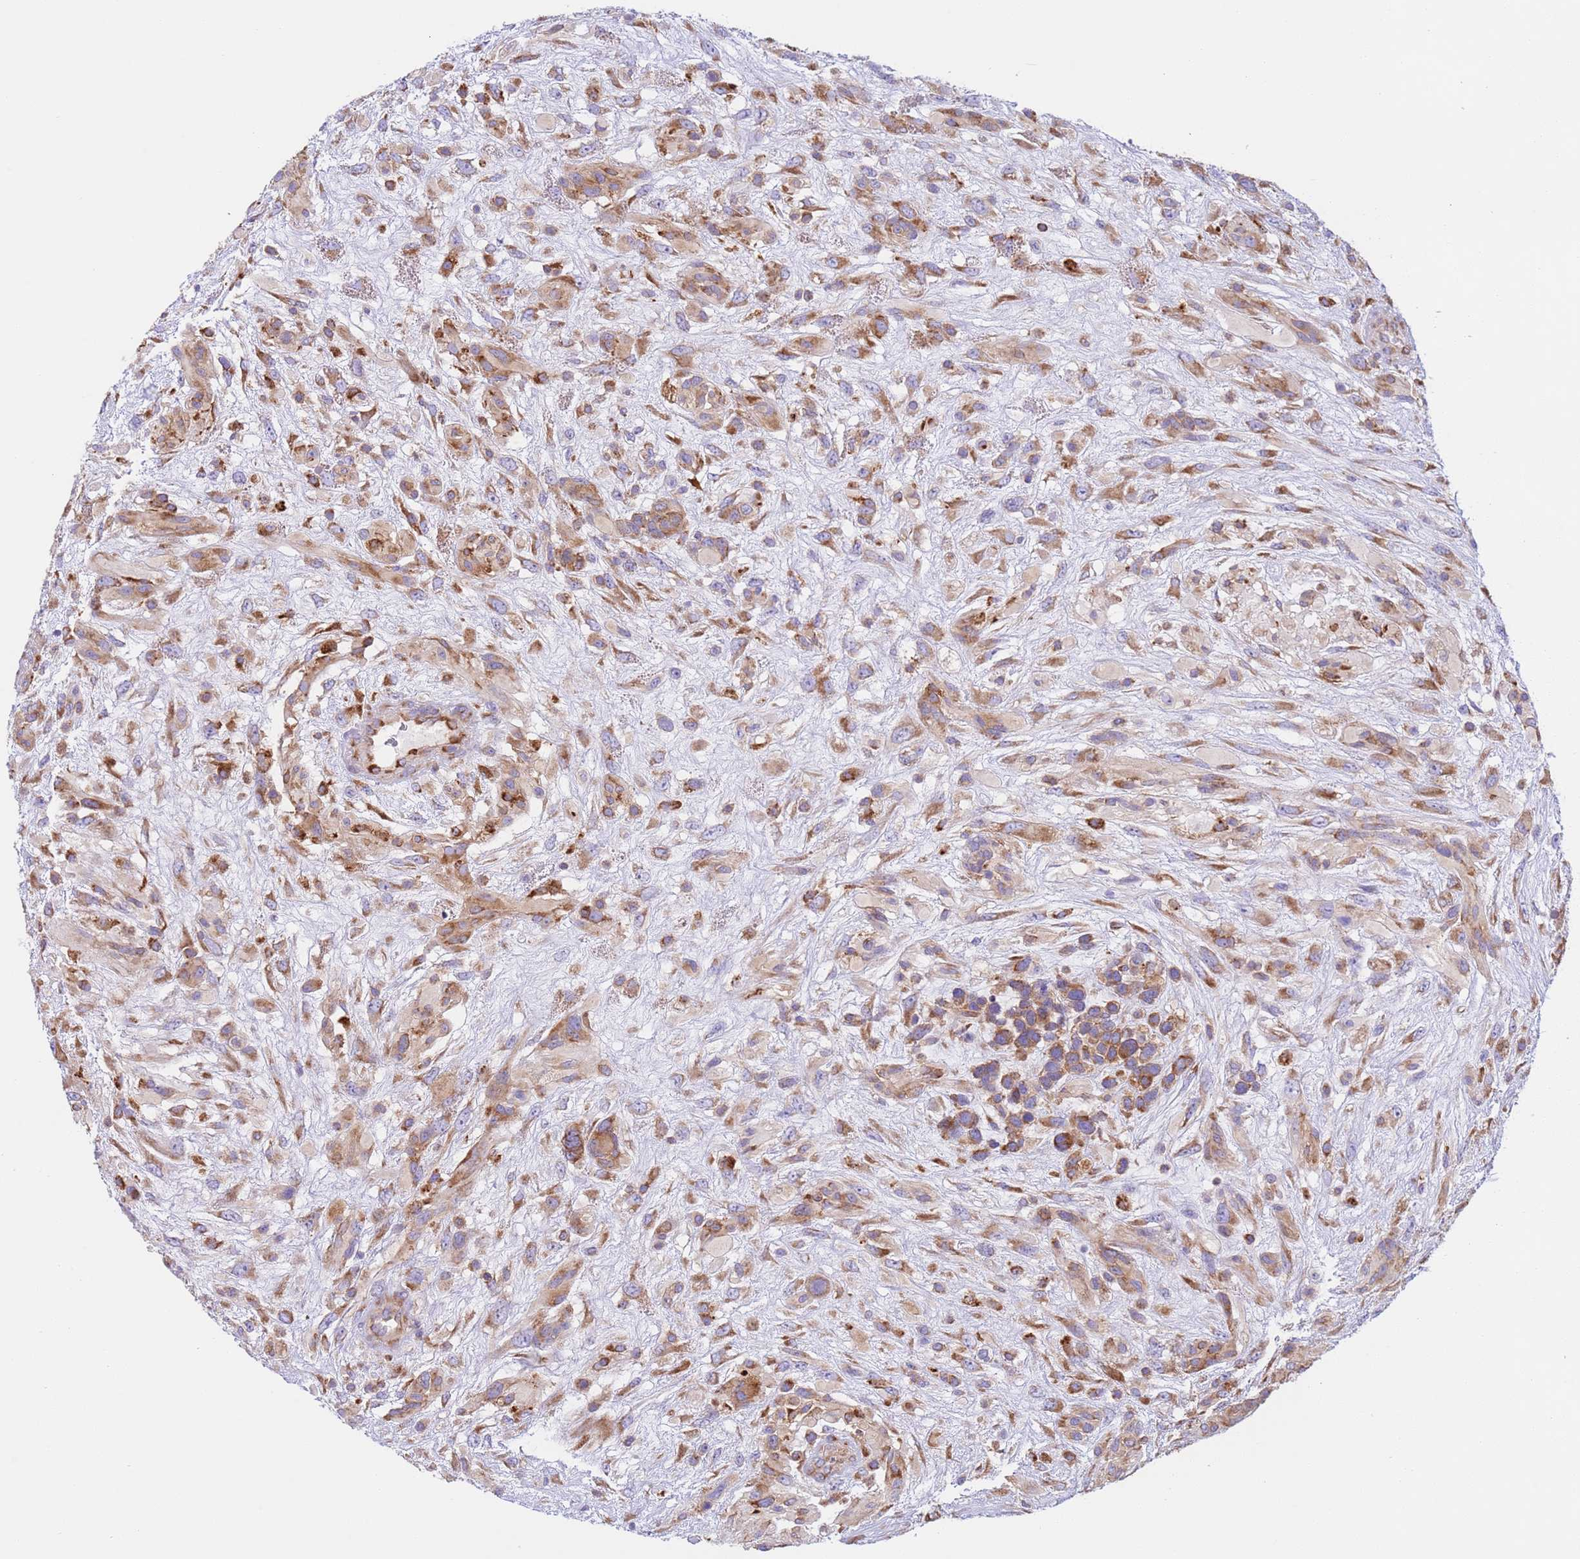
{"staining": {"intensity": "moderate", "quantity": ">75%", "location": "cytoplasmic/membranous"}, "tissue": "glioma", "cell_type": "Tumor cells", "image_type": "cancer", "snomed": [{"axis": "morphology", "description": "Glioma, malignant, High grade"}, {"axis": "topography", "description": "Brain"}], "caption": "Immunohistochemistry of malignant glioma (high-grade) exhibits medium levels of moderate cytoplasmic/membranous staining in about >75% of tumor cells.", "gene": "VARS1", "patient": {"sex": "male", "age": 61}}